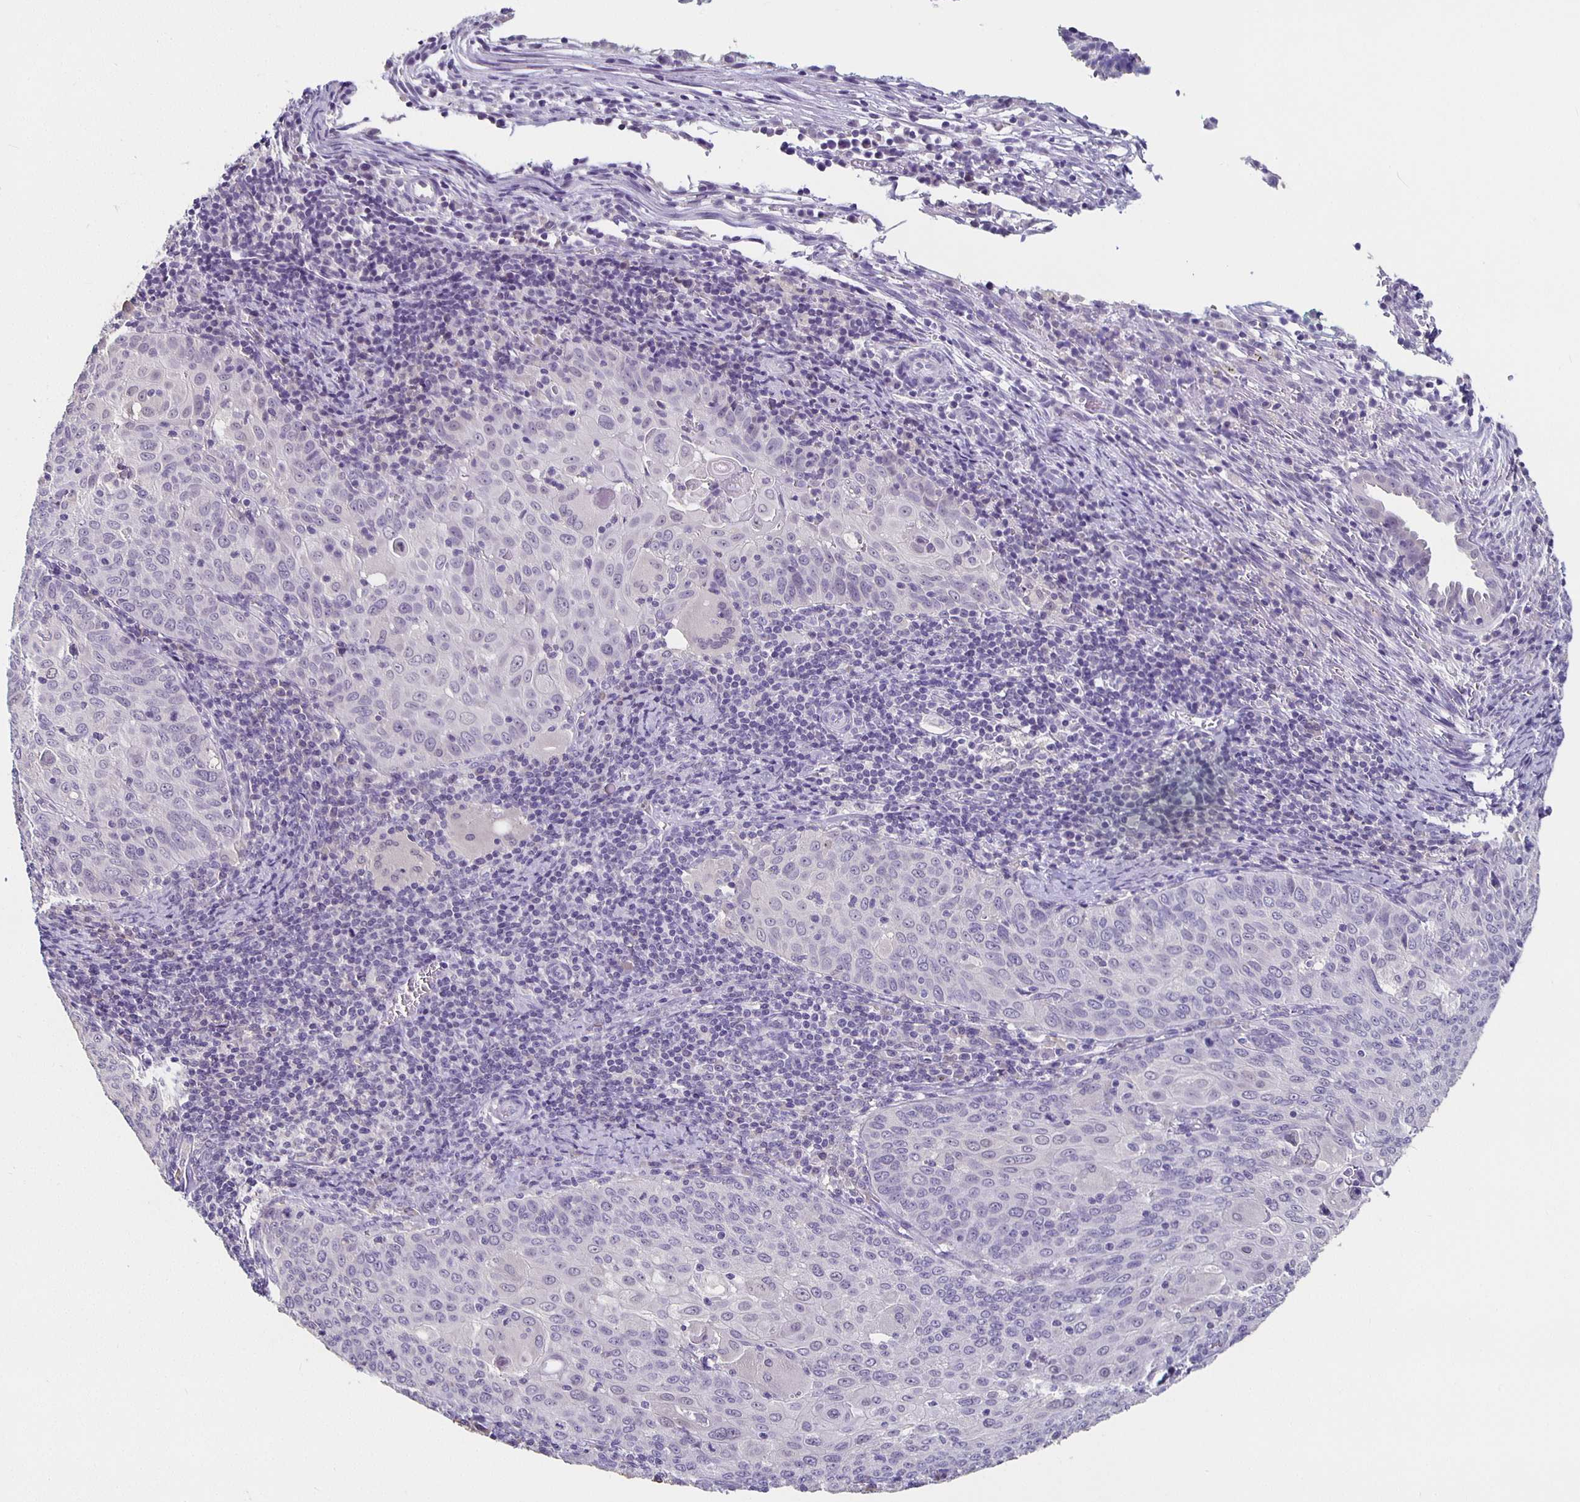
{"staining": {"intensity": "negative", "quantity": "none", "location": "none"}, "tissue": "cervical cancer", "cell_type": "Tumor cells", "image_type": "cancer", "snomed": [{"axis": "morphology", "description": "Squamous cell carcinoma, NOS"}, {"axis": "topography", "description": "Cervix"}], "caption": "Photomicrograph shows no significant protein positivity in tumor cells of cervical cancer (squamous cell carcinoma).", "gene": "GPX4", "patient": {"sex": "female", "age": 65}}